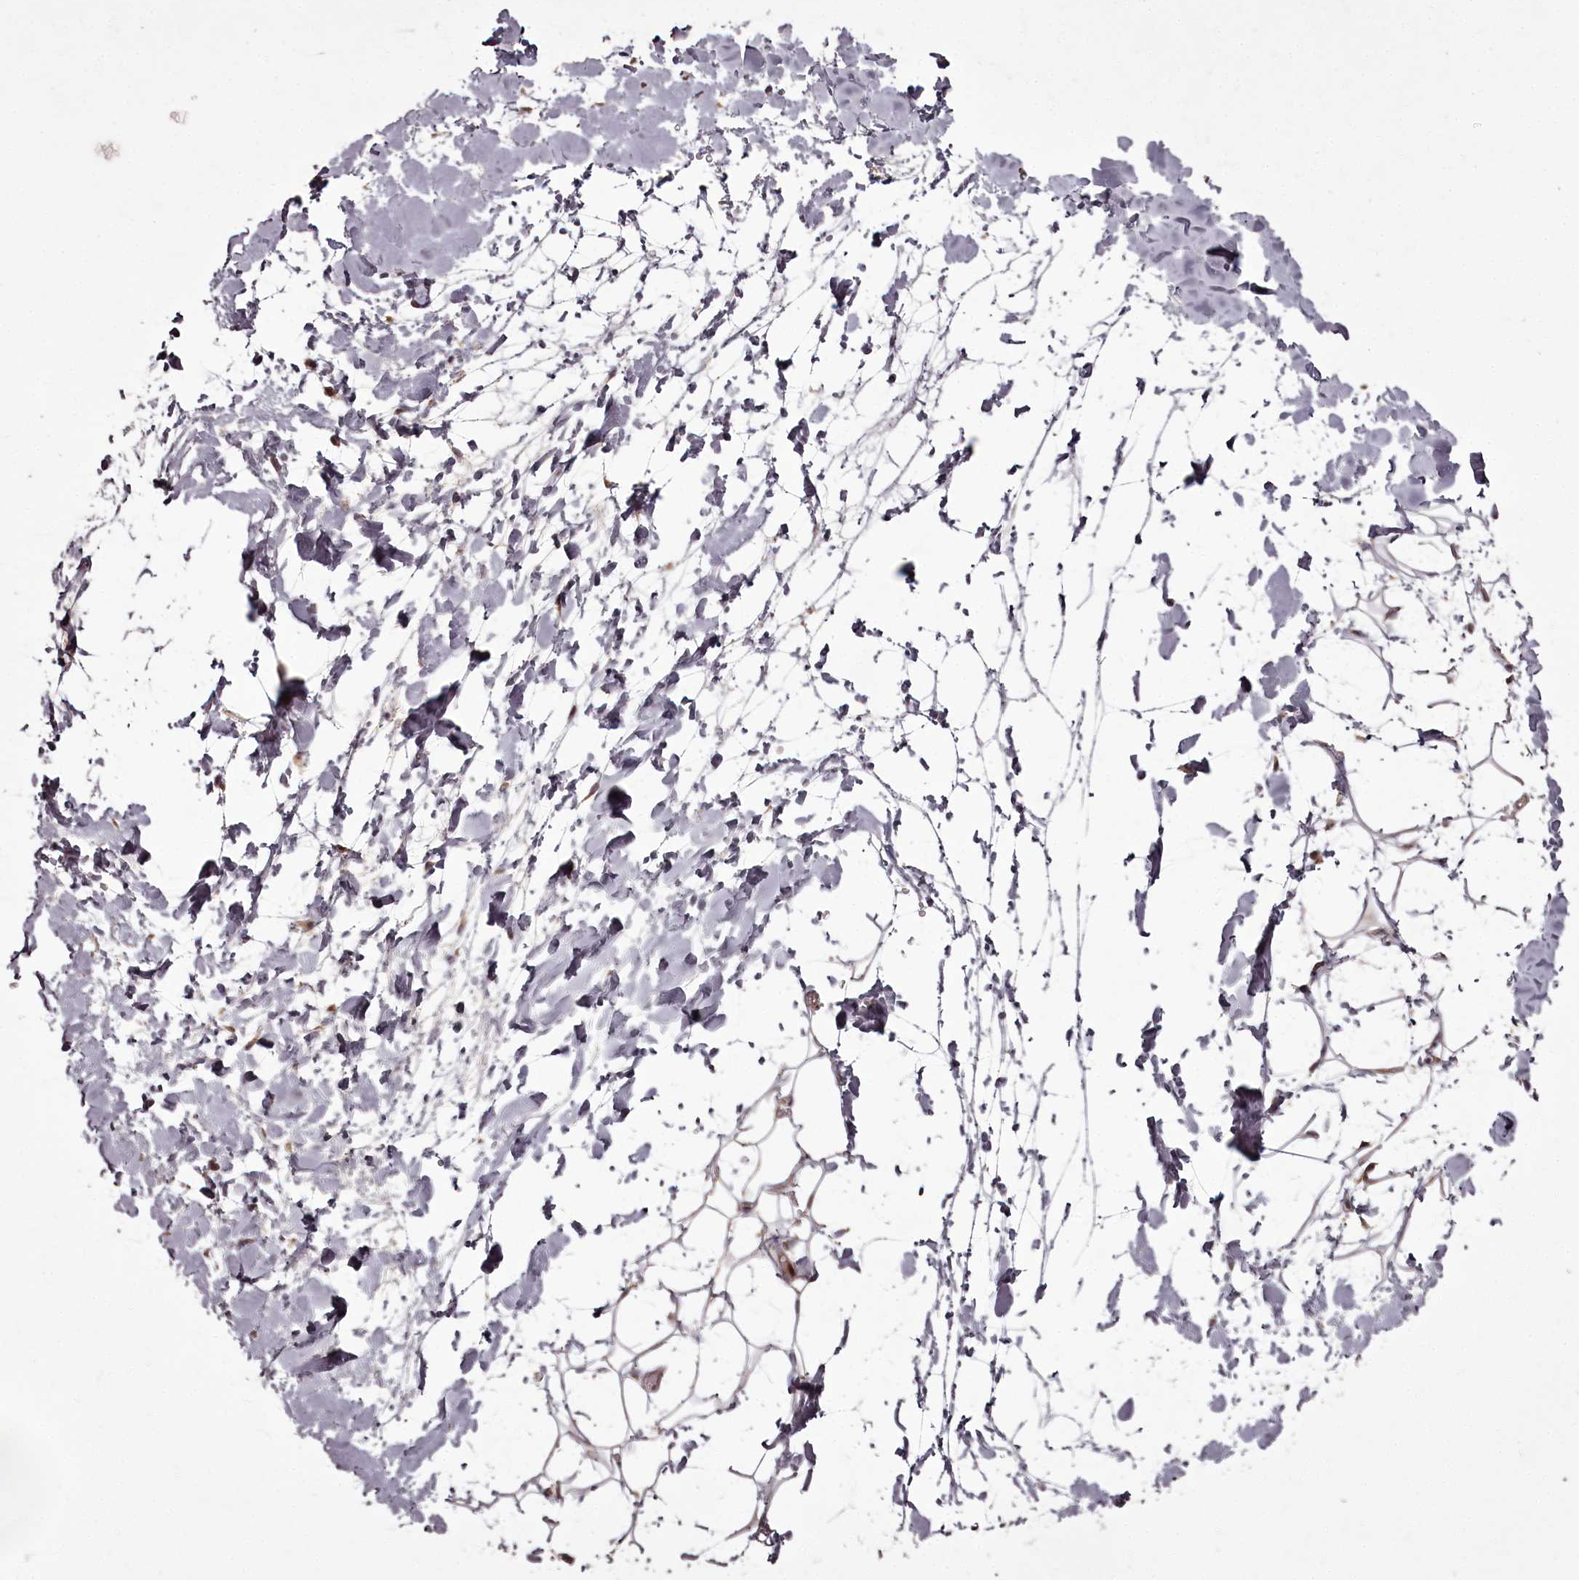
{"staining": {"intensity": "negative", "quantity": "none", "location": "none"}, "tissue": "adipose tissue", "cell_type": "Adipocytes", "image_type": "normal", "snomed": [{"axis": "morphology", "description": "Normal tissue, NOS"}, {"axis": "topography", "description": "Breast"}], "caption": "Adipocytes show no significant expression in benign adipose tissue.", "gene": "PCBP2", "patient": {"sex": "female", "age": 26}}